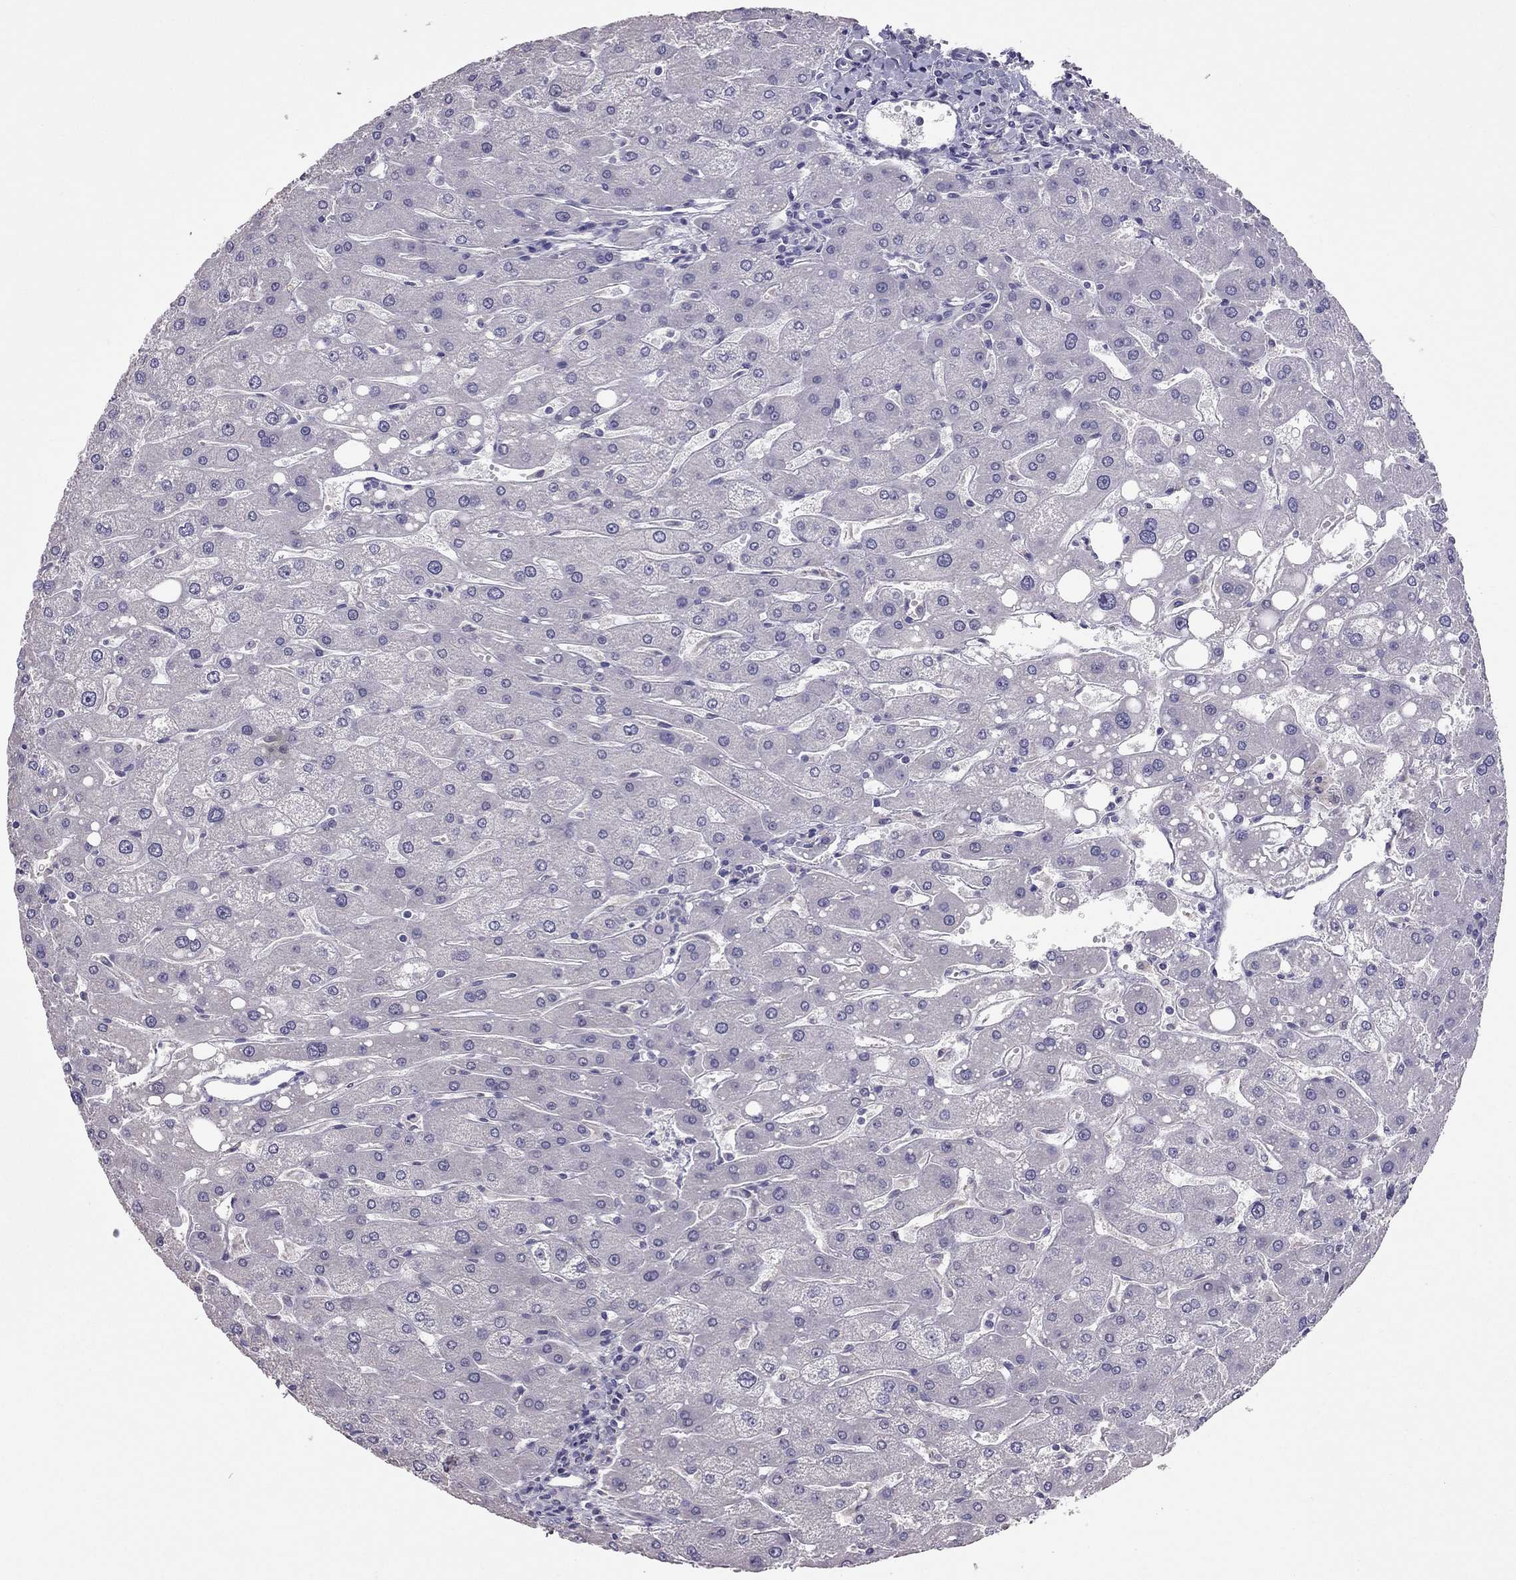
{"staining": {"intensity": "negative", "quantity": "none", "location": "none"}, "tissue": "liver", "cell_type": "Cholangiocytes", "image_type": "normal", "snomed": [{"axis": "morphology", "description": "Normal tissue, NOS"}, {"axis": "topography", "description": "Liver"}], "caption": "This is an immunohistochemistry (IHC) photomicrograph of unremarkable human liver. There is no positivity in cholangiocytes.", "gene": "LRRC46", "patient": {"sex": "male", "age": 67}}